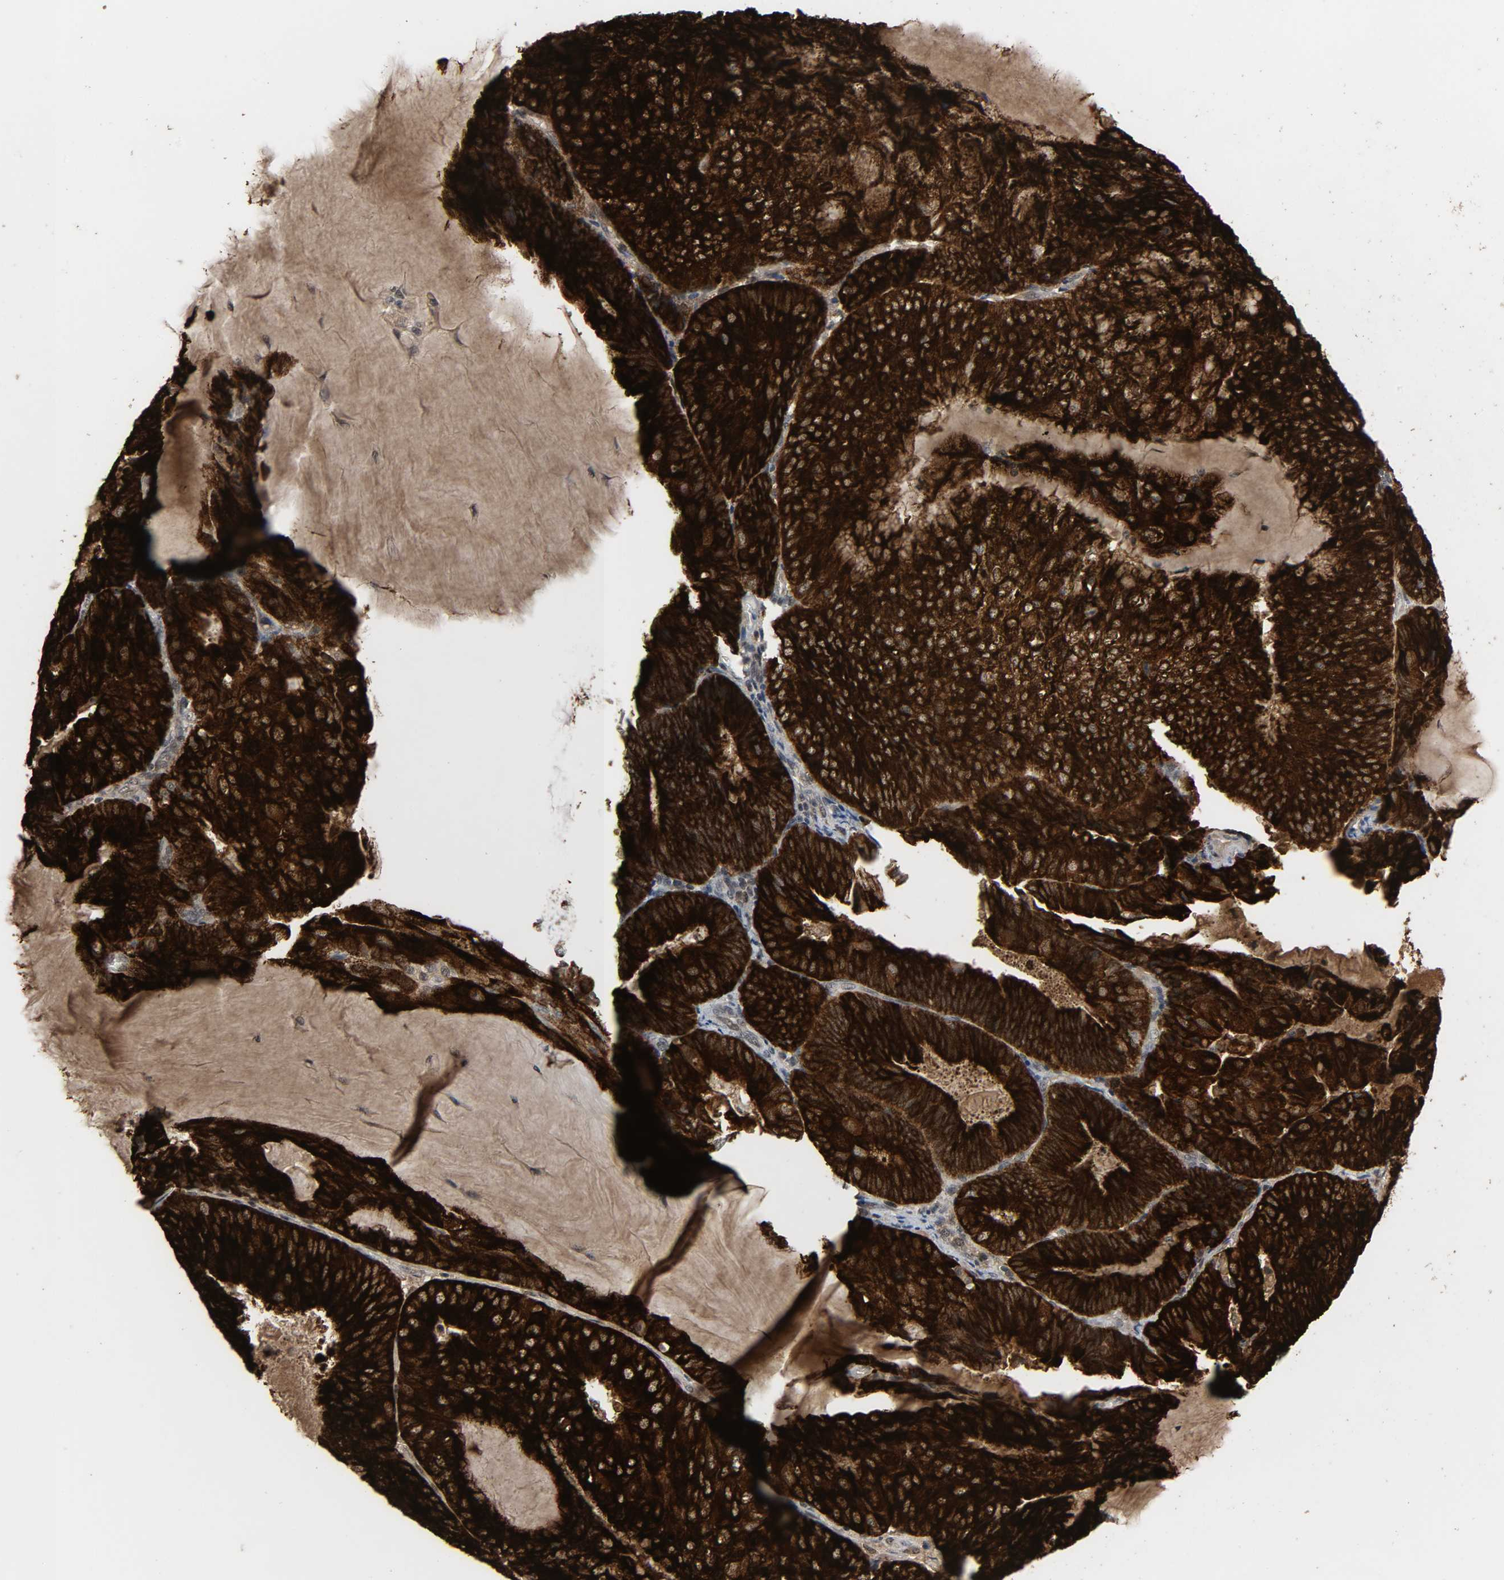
{"staining": {"intensity": "strong", "quantity": ">75%", "location": "cytoplasmic/membranous"}, "tissue": "endometrial cancer", "cell_type": "Tumor cells", "image_type": "cancer", "snomed": [{"axis": "morphology", "description": "Adenocarcinoma, NOS"}, {"axis": "topography", "description": "Endometrium"}], "caption": "About >75% of tumor cells in human adenocarcinoma (endometrial) demonstrate strong cytoplasmic/membranous protein expression as visualized by brown immunohistochemical staining.", "gene": "MUC1", "patient": {"sex": "female", "age": 81}}